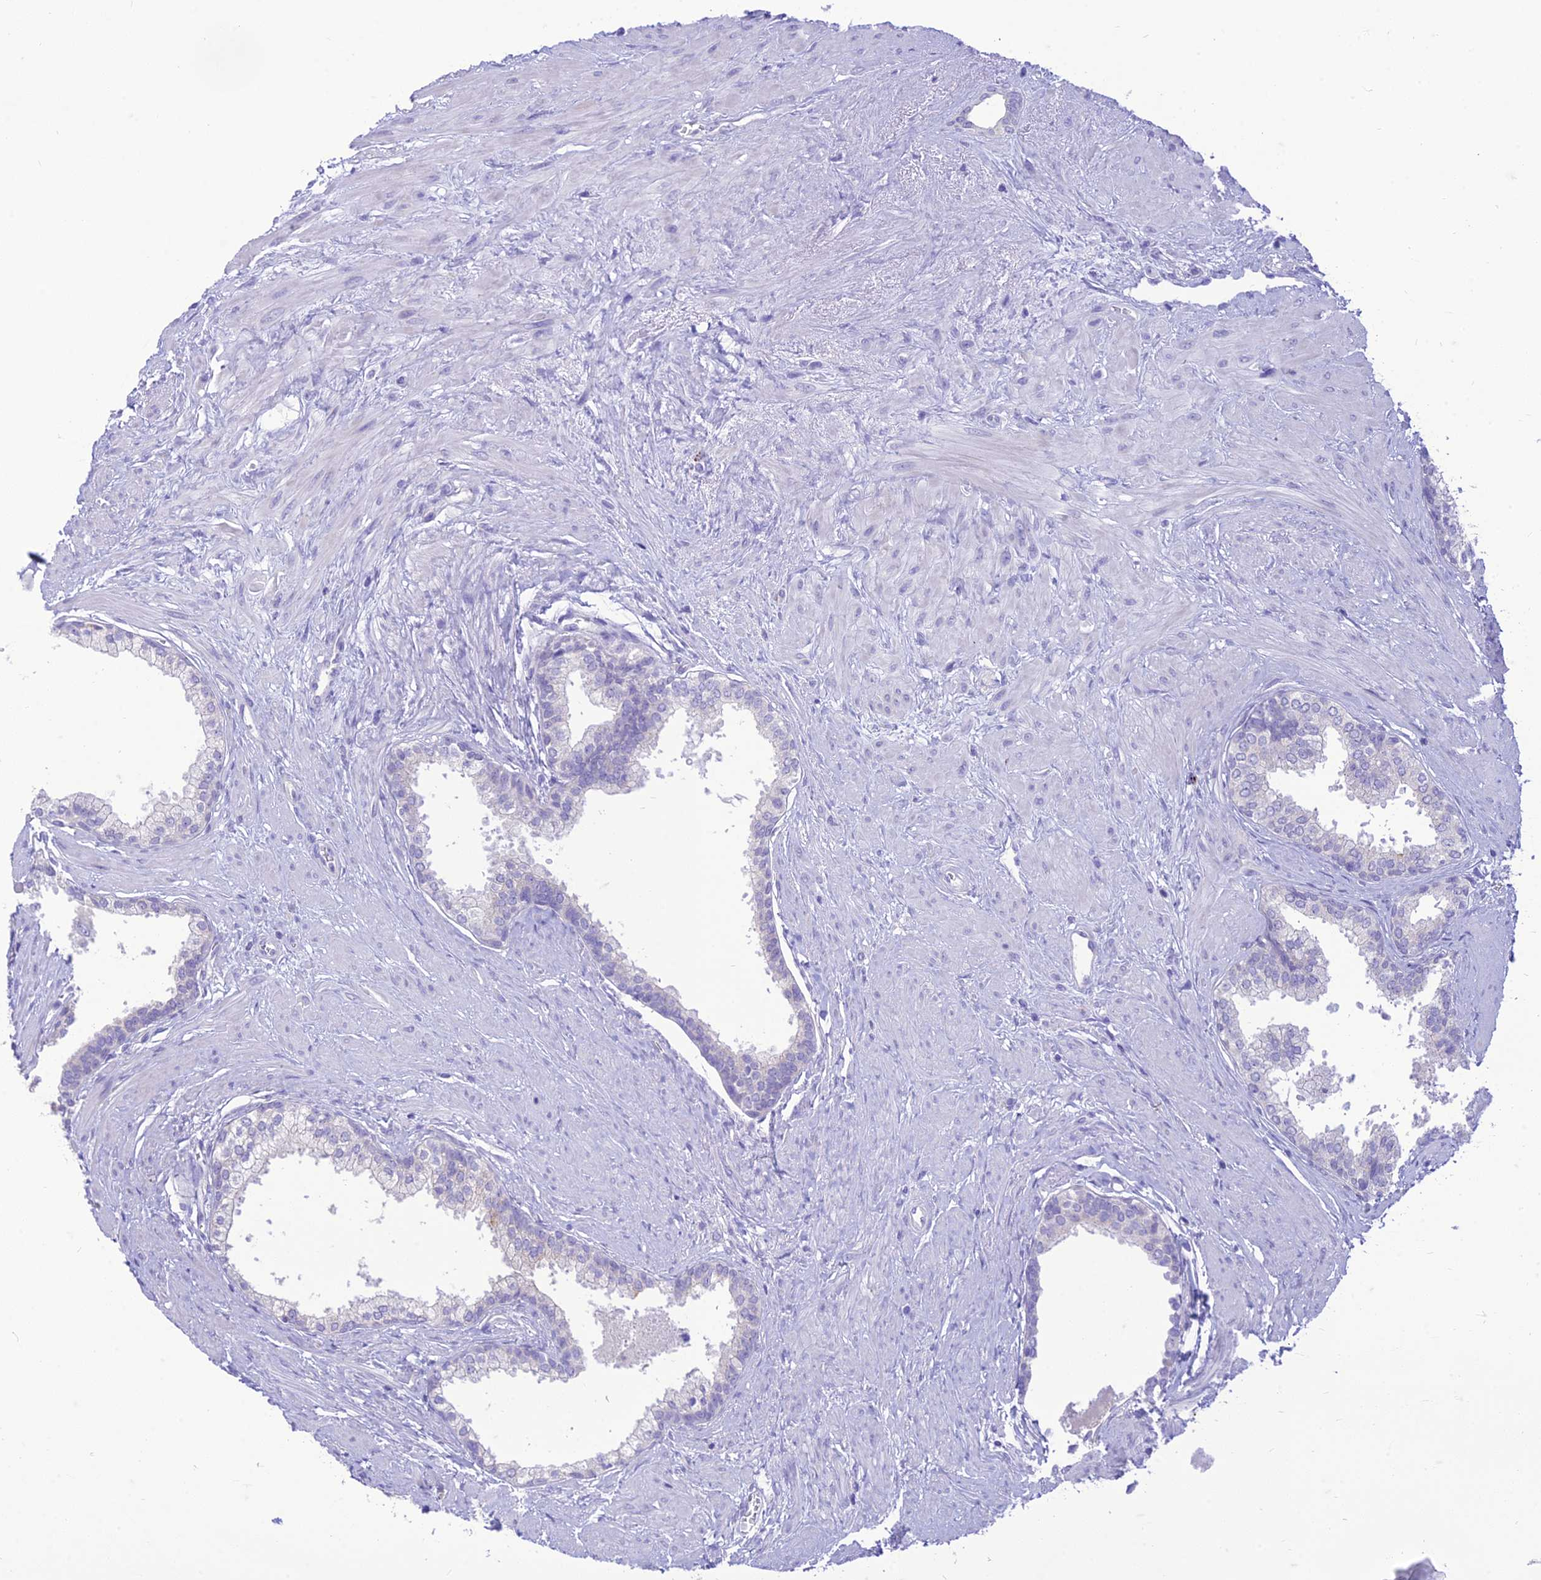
{"staining": {"intensity": "negative", "quantity": "none", "location": "none"}, "tissue": "prostate", "cell_type": "Glandular cells", "image_type": "normal", "snomed": [{"axis": "morphology", "description": "Normal tissue, NOS"}, {"axis": "topography", "description": "Prostate"}], "caption": "The IHC histopathology image has no significant positivity in glandular cells of prostate.", "gene": "DHDH", "patient": {"sex": "male", "age": 57}}